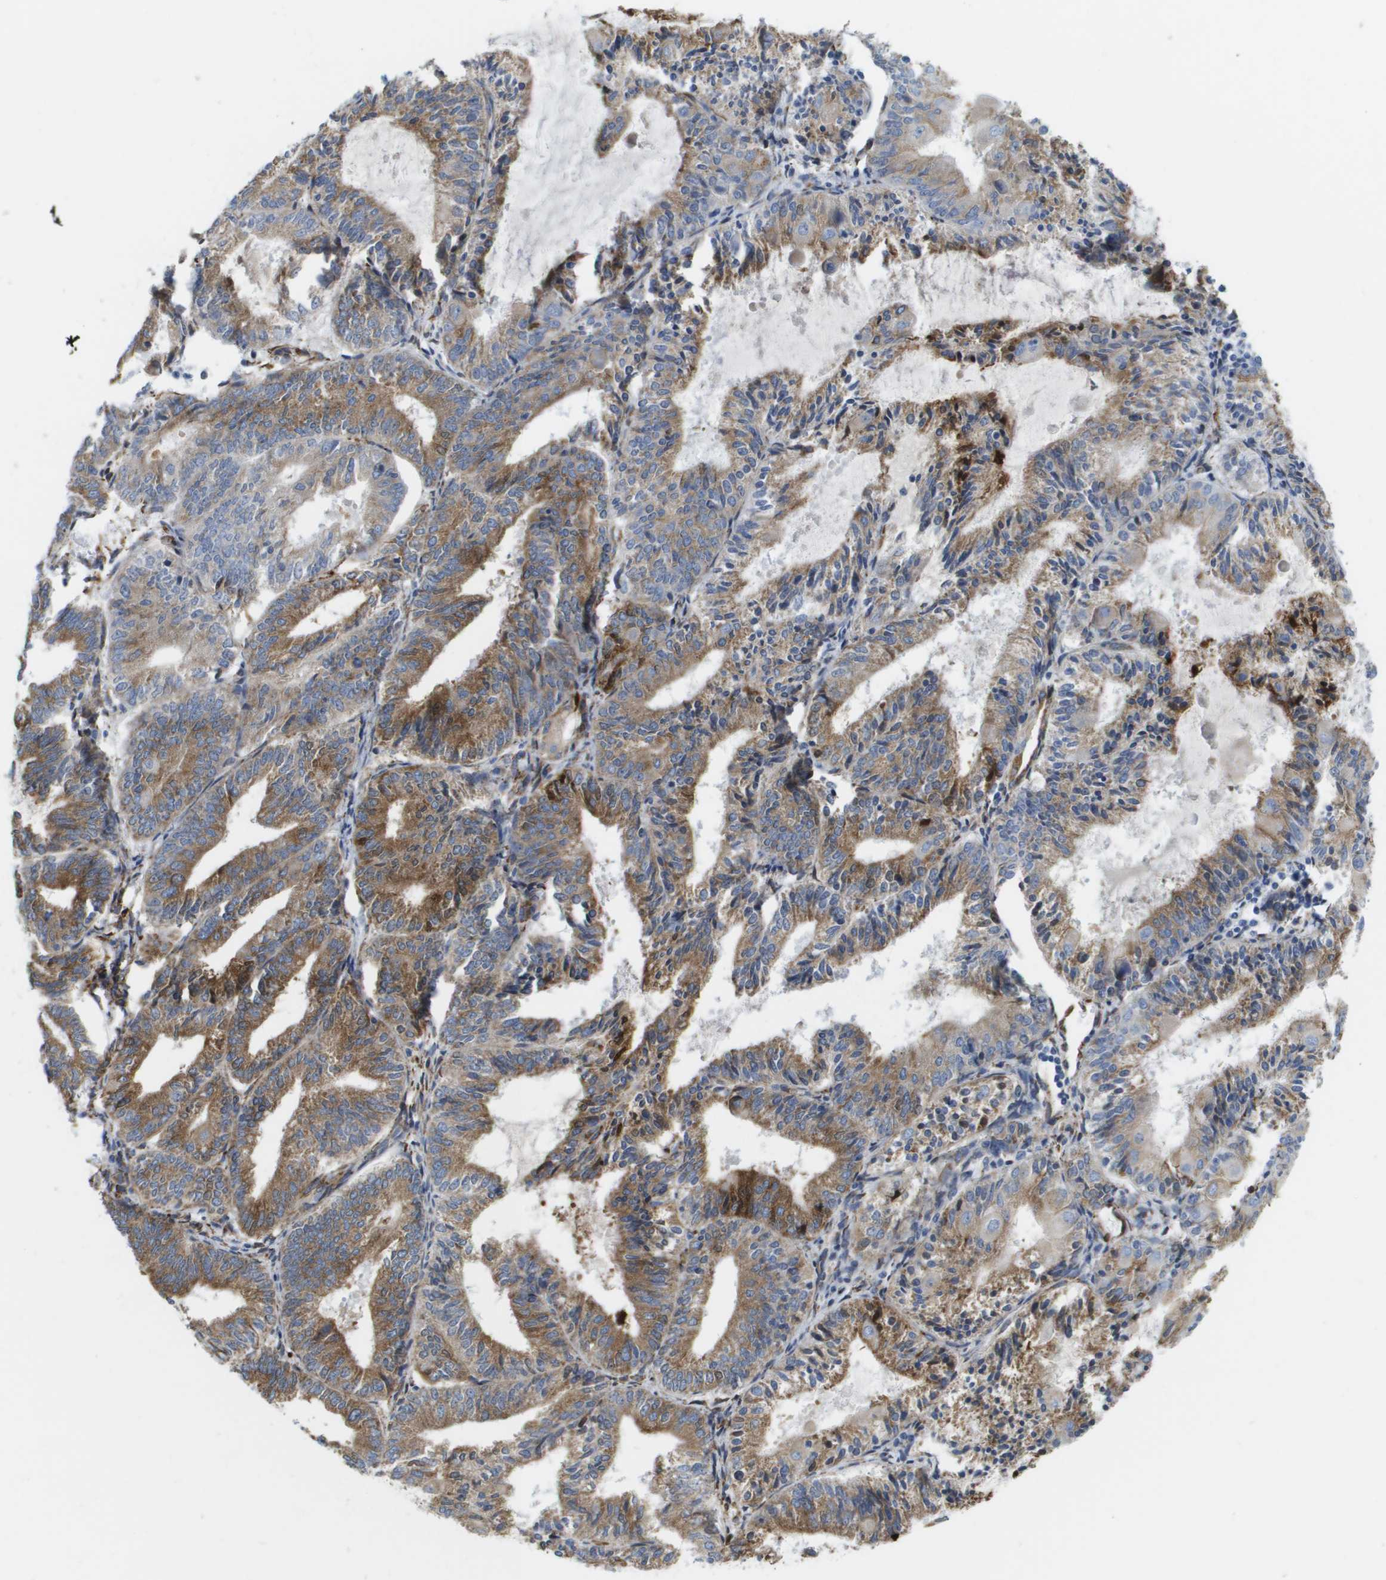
{"staining": {"intensity": "moderate", "quantity": ">75%", "location": "cytoplasmic/membranous"}, "tissue": "endometrial cancer", "cell_type": "Tumor cells", "image_type": "cancer", "snomed": [{"axis": "morphology", "description": "Adenocarcinoma, NOS"}, {"axis": "topography", "description": "Endometrium"}], "caption": "High-magnification brightfield microscopy of endometrial adenocarcinoma stained with DAB (3,3'-diaminobenzidine) (brown) and counterstained with hematoxylin (blue). tumor cells exhibit moderate cytoplasmic/membranous positivity is identified in approximately>75% of cells.", "gene": "ST3GAL2", "patient": {"sex": "female", "age": 81}}